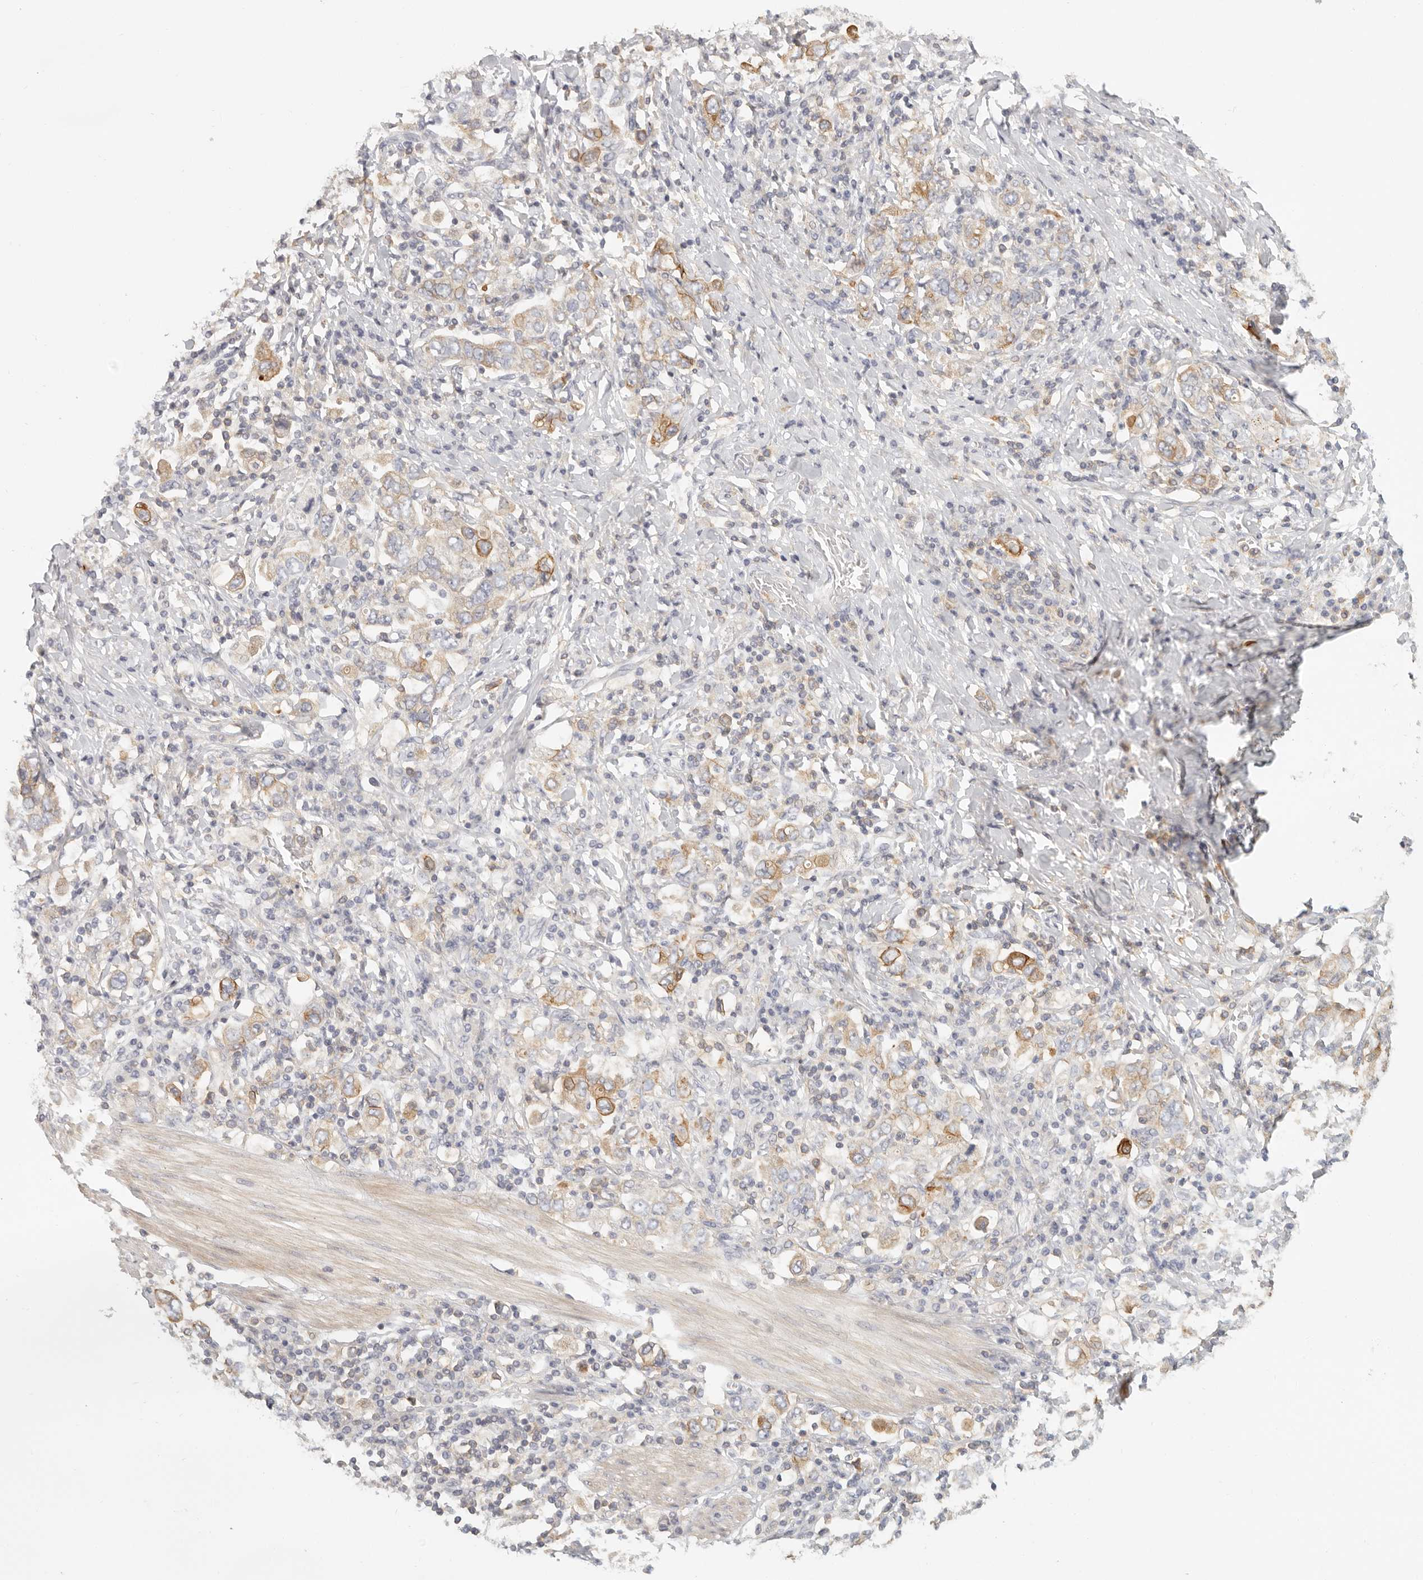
{"staining": {"intensity": "moderate", "quantity": ">75%", "location": "cytoplasmic/membranous"}, "tissue": "stomach cancer", "cell_type": "Tumor cells", "image_type": "cancer", "snomed": [{"axis": "morphology", "description": "Adenocarcinoma, NOS"}, {"axis": "topography", "description": "Stomach, upper"}], "caption": "Brown immunohistochemical staining in human stomach adenocarcinoma shows moderate cytoplasmic/membranous positivity in about >75% of tumor cells.", "gene": "ANXA9", "patient": {"sex": "male", "age": 62}}